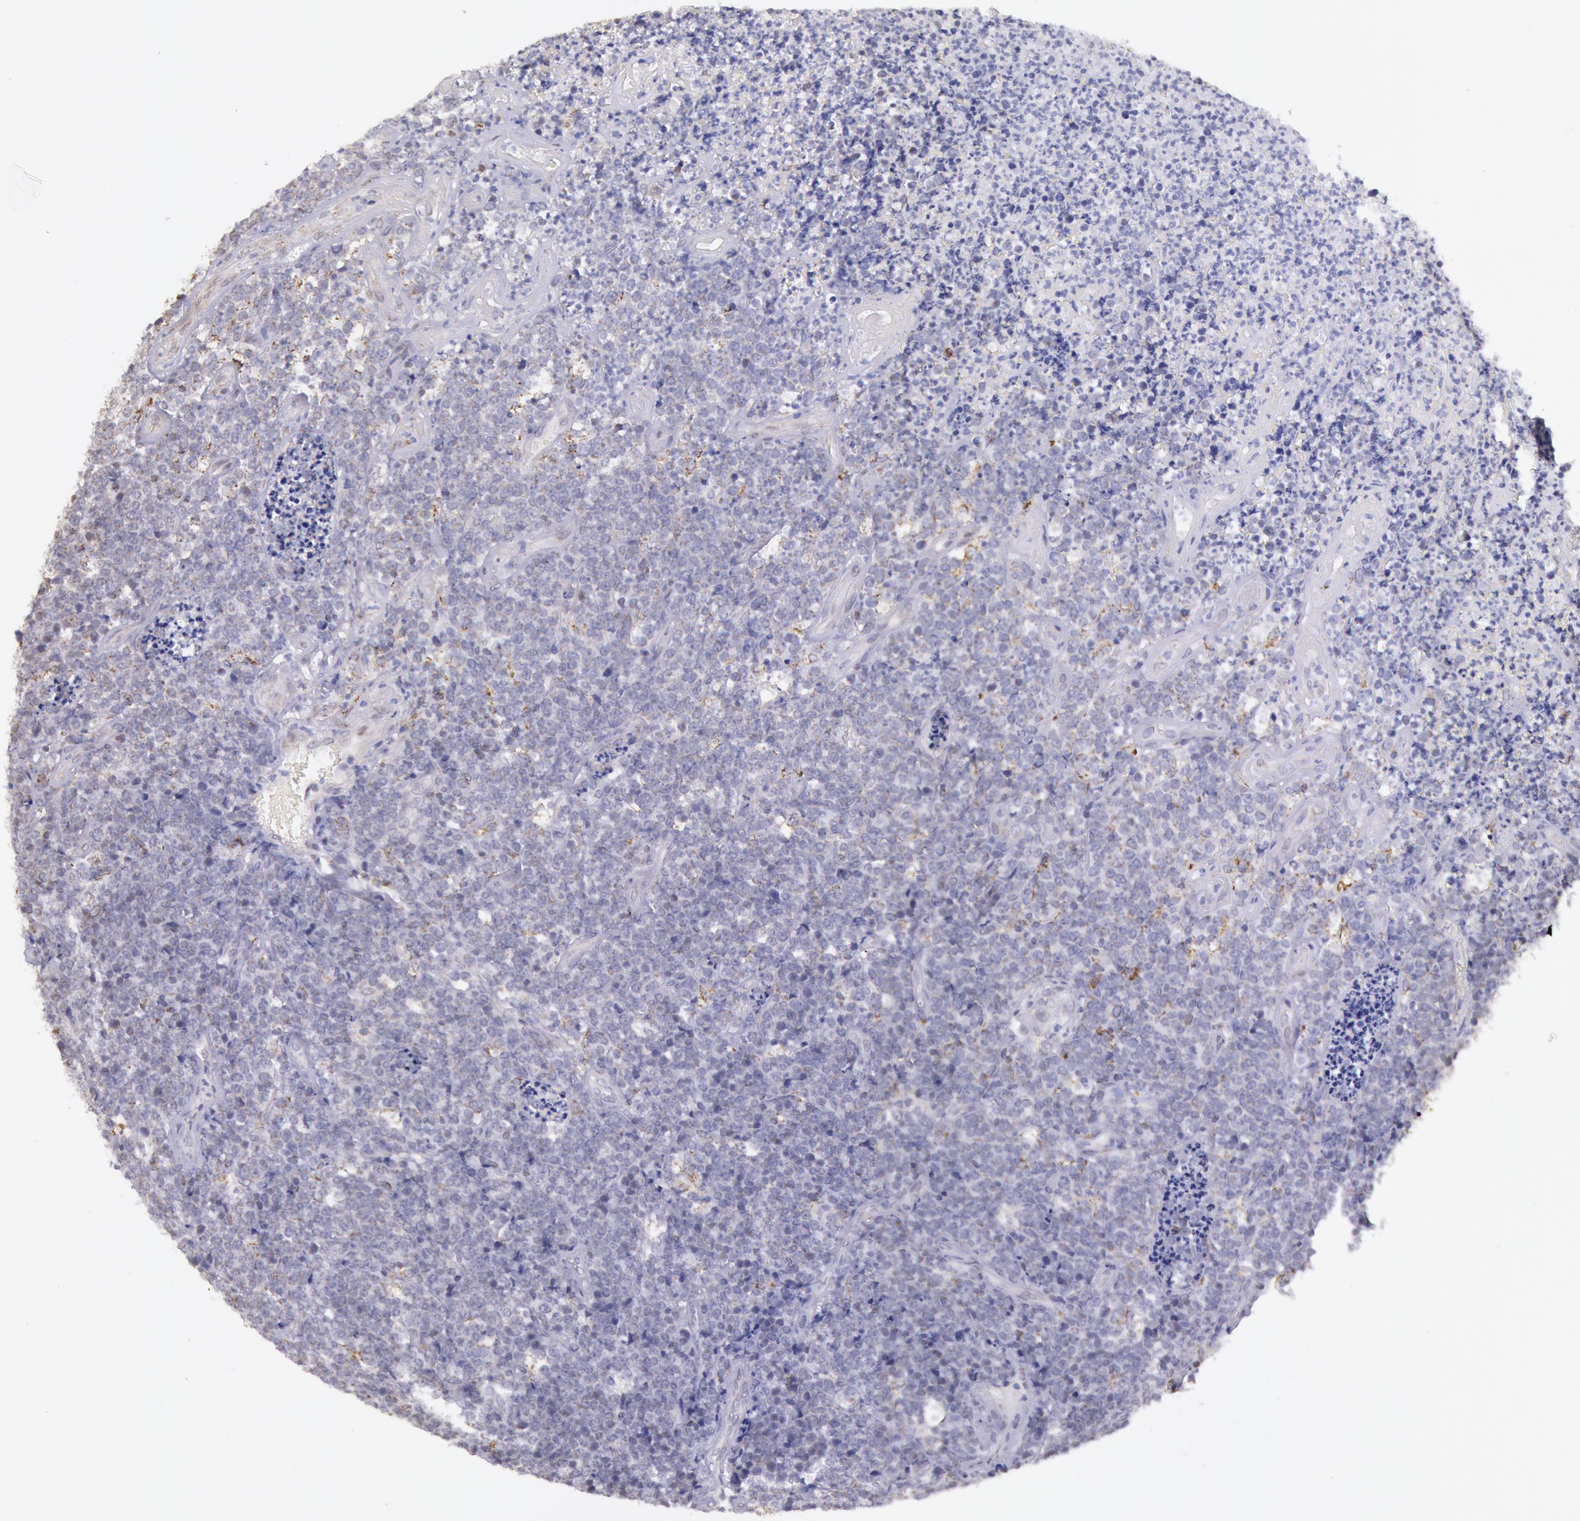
{"staining": {"intensity": "weak", "quantity": "25%-75%", "location": "cytoplasmic/membranous"}, "tissue": "lymphoma", "cell_type": "Tumor cells", "image_type": "cancer", "snomed": [{"axis": "morphology", "description": "Malignant lymphoma, non-Hodgkin's type, High grade"}, {"axis": "topography", "description": "Small intestine"}, {"axis": "topography", "description": "Colon"}], "caption": "Immunohistochemical staining of lymphoma demonstrates weak cytoplasmic/membranous protein expression in approximately 25%-75% of tumor cells.", "gene": "FRMD6", "patient": {"sex": "male", "age": 8}}